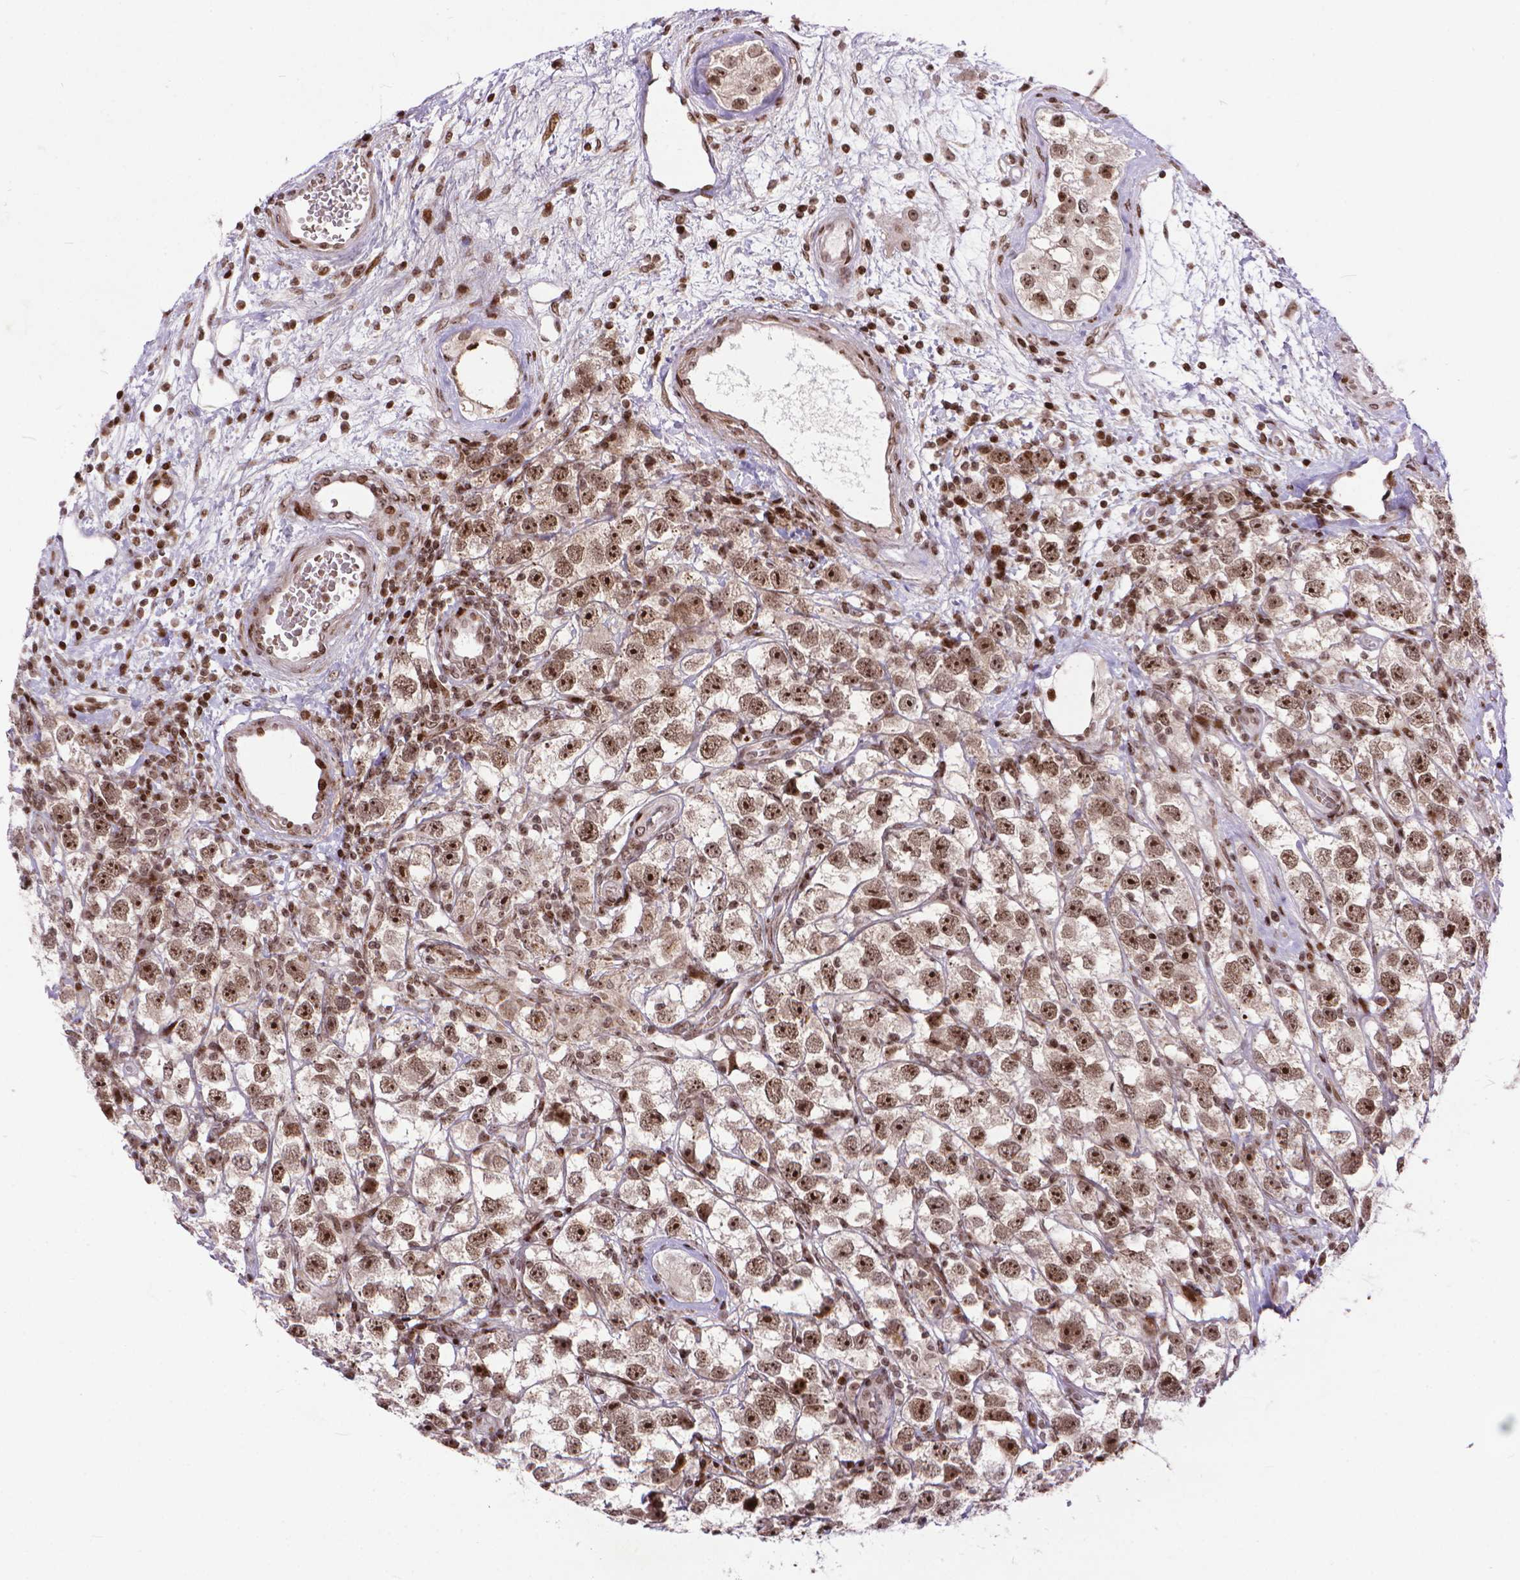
{"staining": {"intensity": "moderate", "quantity": ">75%", "location": "nuclear"}, "tissue": "testis cancer", "cell_type": "Tumor cells", "image_type": "cancer", "snomed": [{"axis": "morphology", "description": "Seminoma, NOS"}, {"axis": "topography", "description": "Testis"}], "caption": "An image showing moderate nuclear positivity in approximately >75% of tumor cells in testis cancer, as visualized by brown immunohistochemical staining.", "gene": "AMER1", "patient": {"sex": "male", "age": 26}}